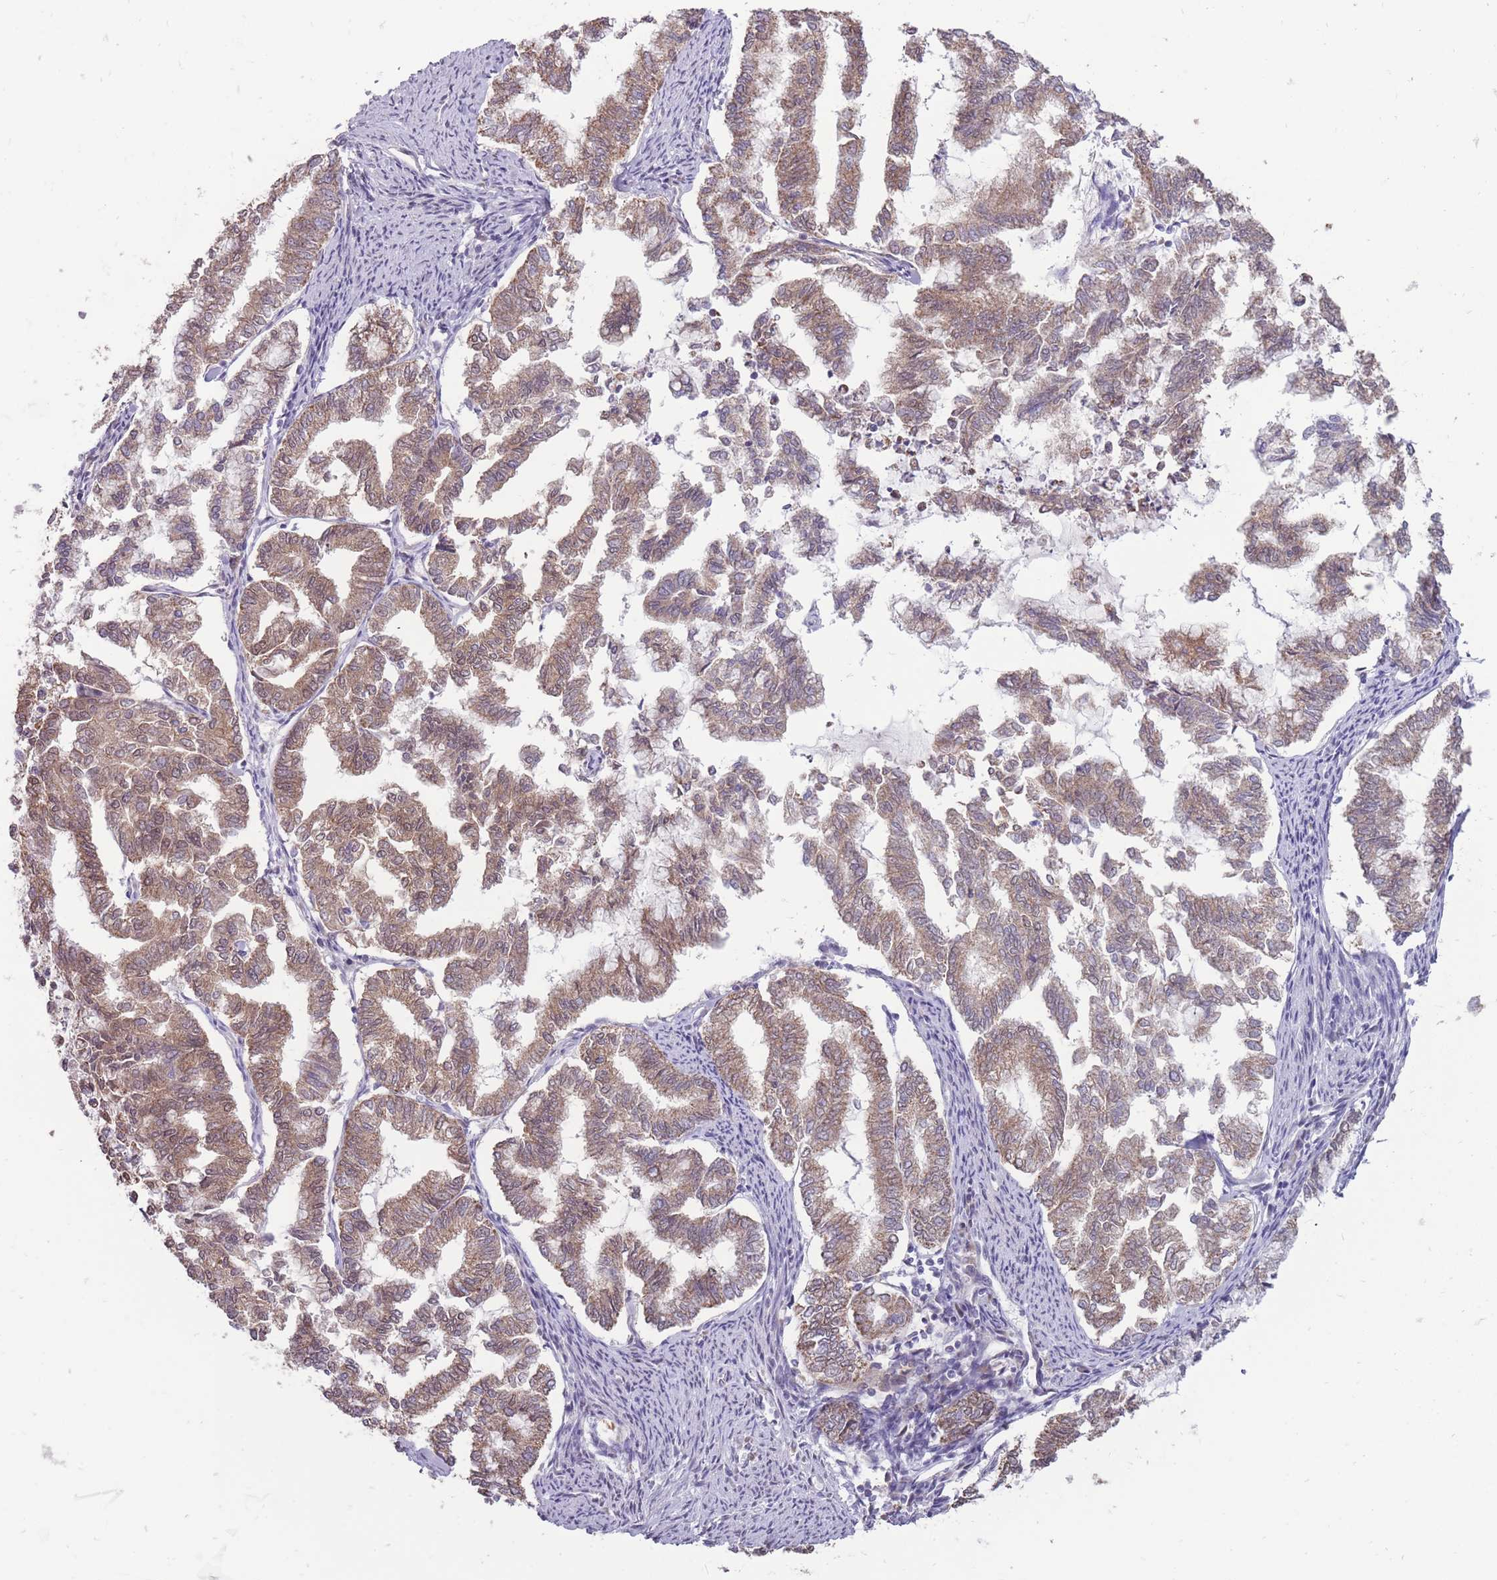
{"staining": {"intensity": "moderate", "quantity": ">75%", "location": "cytoplasmic/membranous"}, "tissue": "endometrial cancer", "cell_type": "Tumor cells", "image_type": "cancer", "snomed": [{"axis": "morphology", "description": "Adenocarcinoma, NOS"}, {"axis": "topography", "description": "Endometrium"}], "caption": "IHC (DAB) staining of human endometrial cancer (adenocarcinoma) shows moderate cytoplasmic/membranous protein expression in approximately >75% of tumor cells. Nuclei are stained in blue.", "gene": "NELL1", "patient": {"sex": "female", "age": 79}}